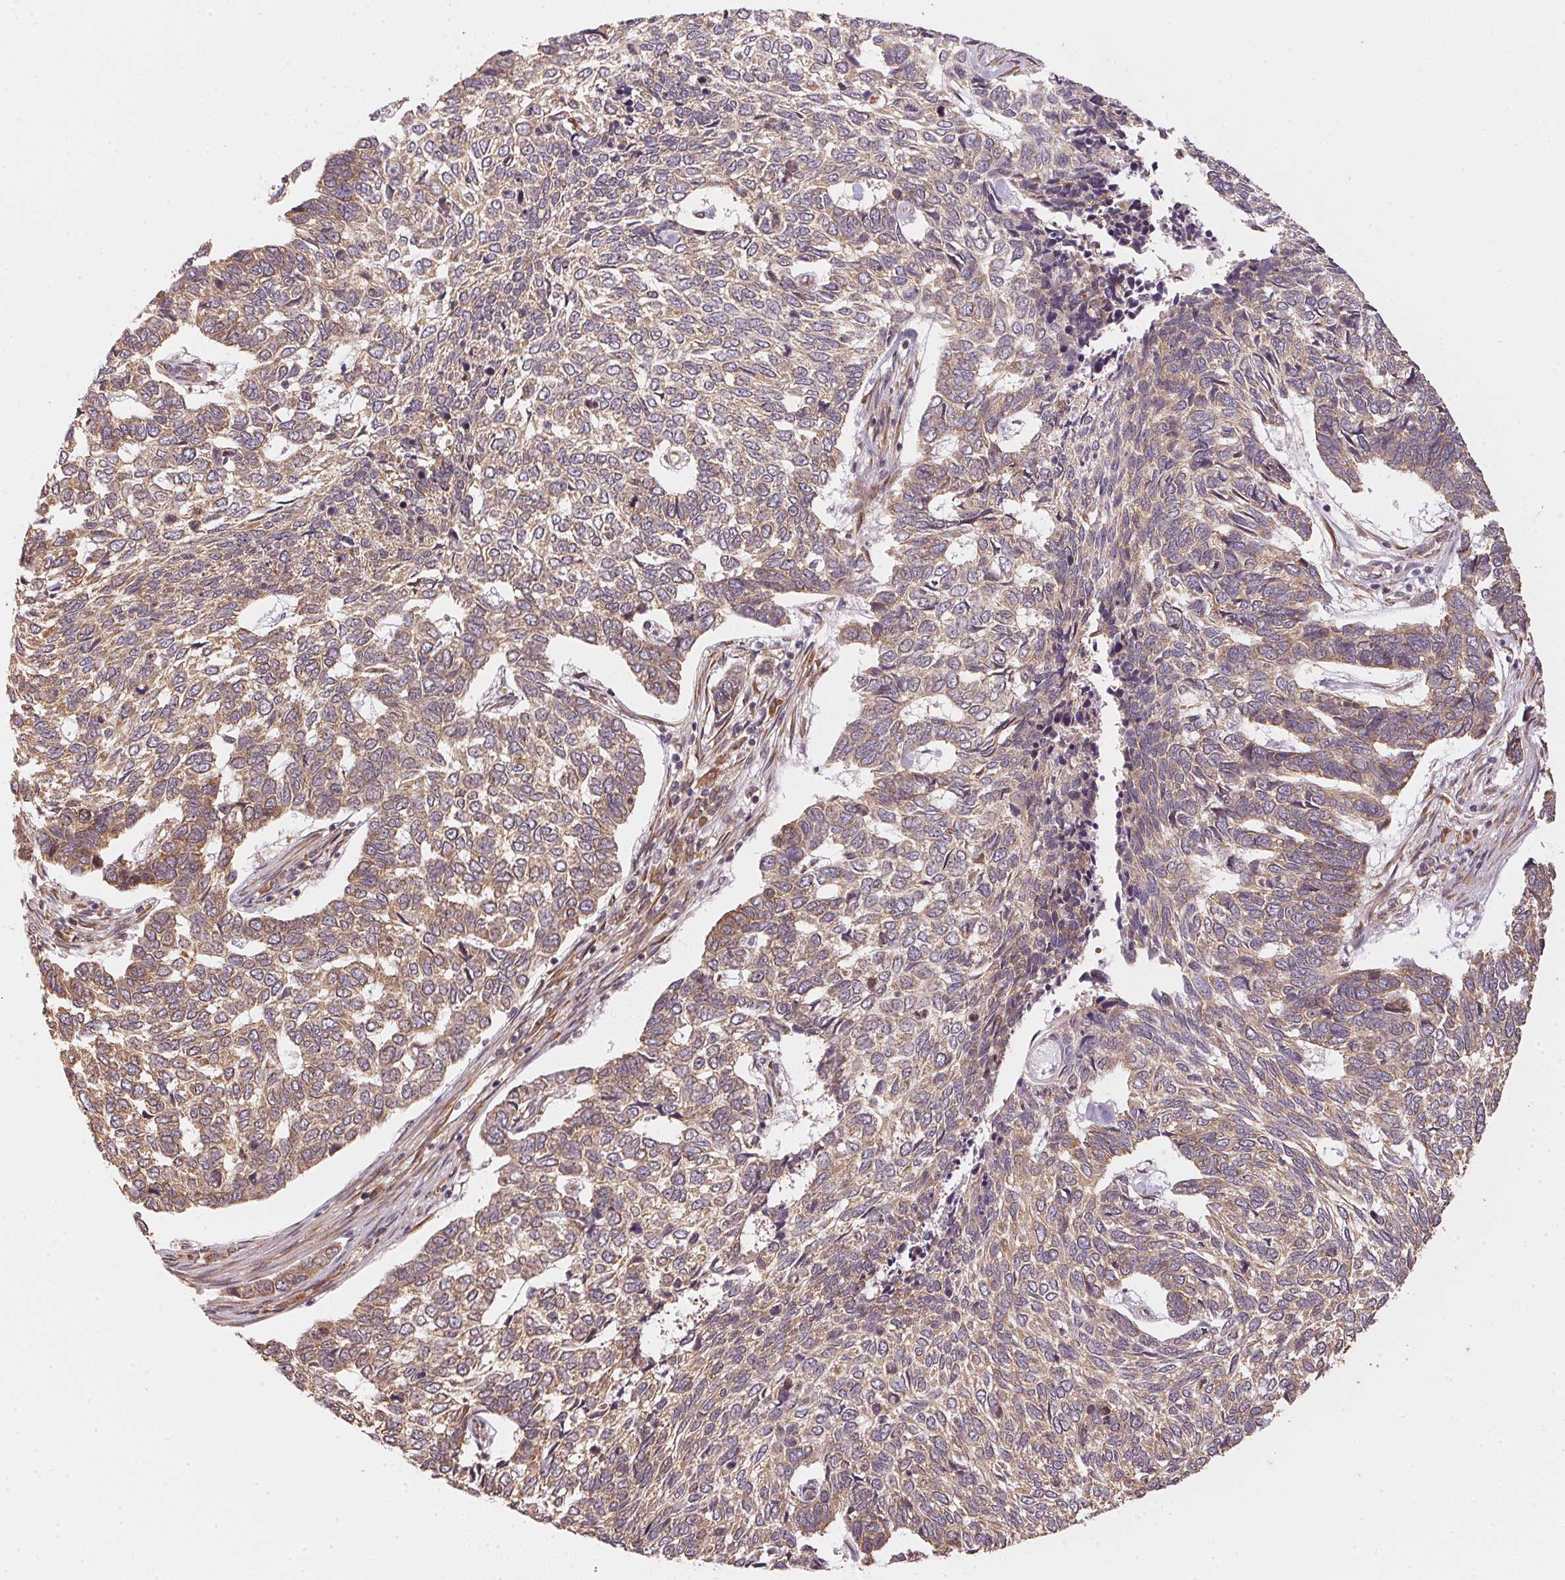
{"staining": {"intensity": "weak", "quantity": "25%-75%", "location": "cytoplasmic/membranous"}, "tissue": "skin cancer", "cell_type": "Tumor cells", "image_type": "cancer", "snomed": [{"axis": "morphology", "description": "Basal cell carcinoma"}, {"axis": "topography", "description": "Skin"}], "caption": "Immunohistochemical staining of human skin cancer displays weak cytoplasmic/membranous protein positivity in about 25%-75% of tumor cells.", "gene": "STRN4", "patient": {"sex": "female", "age": 65}}